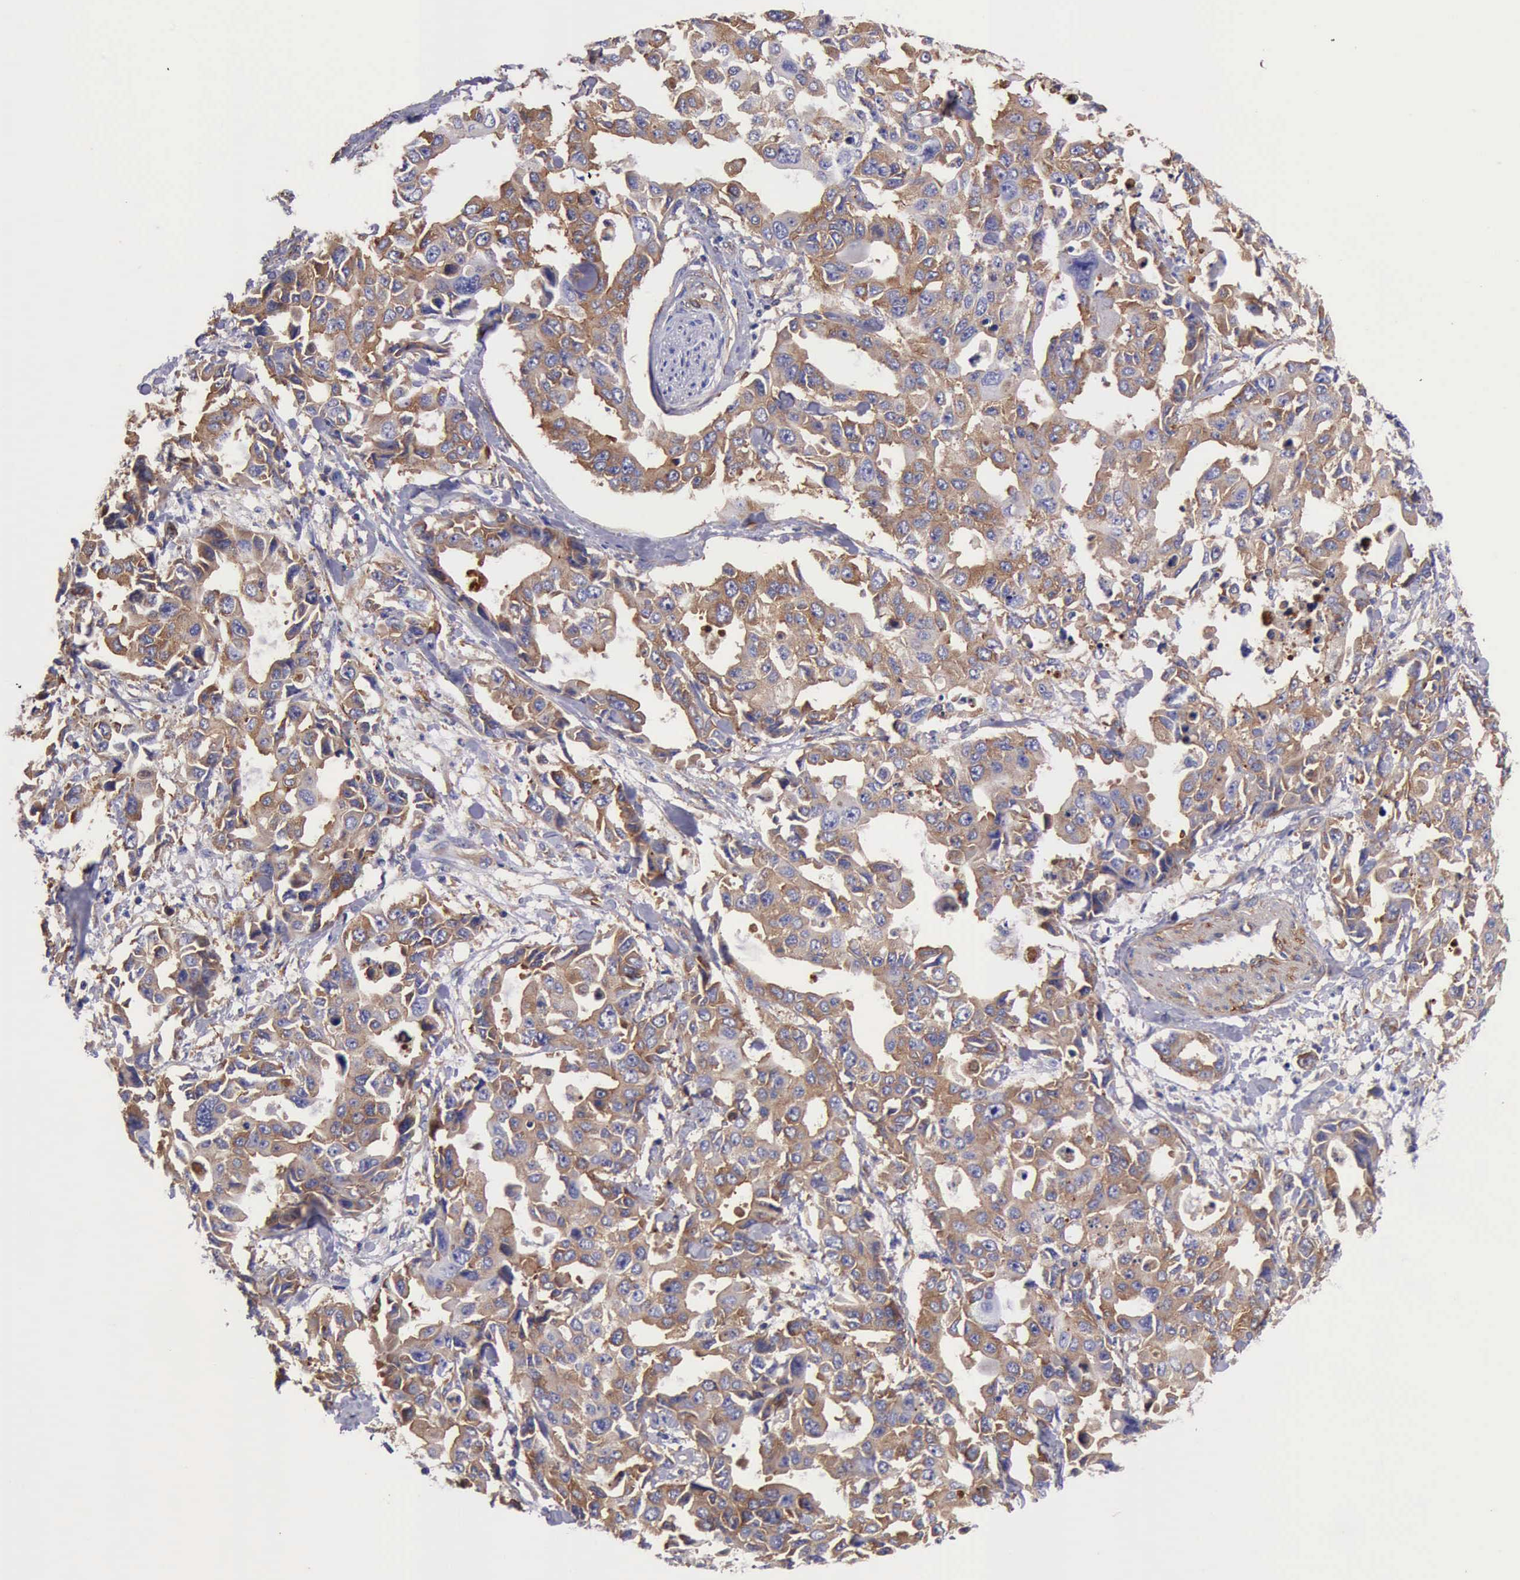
{"staining": {"intensity": "moderate", "quantity": ">75%", "location": "cytoplasmic/membranous"}, "tissue": "lung cancer", "cell_type": "Tumor cells", "image_type": "cancer", "snomed": [{"axis": "morphology", "description": "Adenocarcinoma, NOS"}, {"axis": "topography", "description": "Lung"}], "caption": "Immunohistochemical staining of human lung adenocarcinoma displays moderate cytoplasmic/membranous protein expression in approximately >75% of tumor cells.", "gene": "FLNA", "patient": {"sex": "male", "age": 64}}